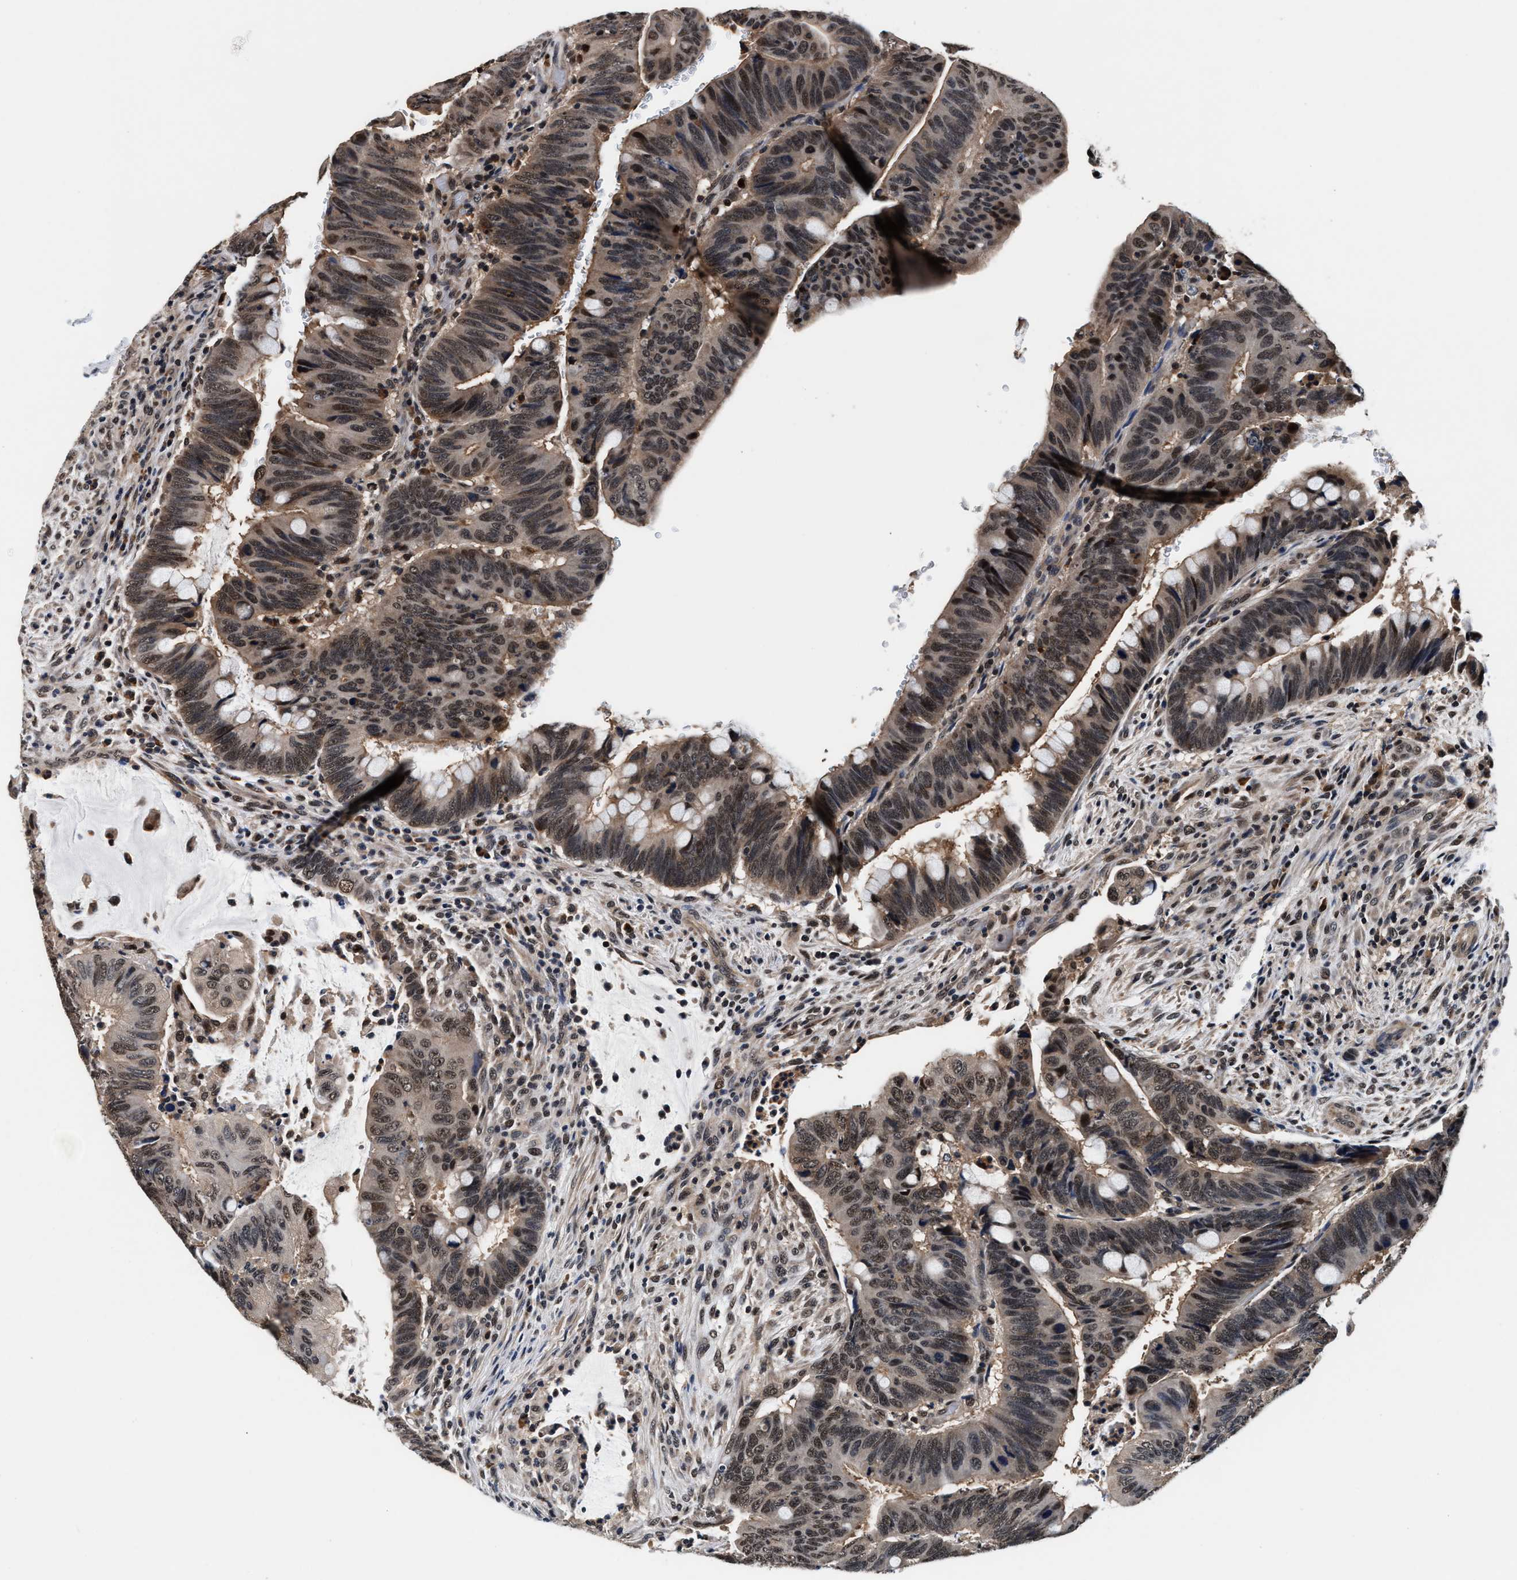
{"staining": {"intensity": "moderate", "quantity": ">75%", "location": "nuclear"}, "tissue": "colorectal cancer", "cell_type": "Tumor cells", "image_type": "cancer", "snomed": [{"axis": "morphology", "description": "Normal tissue, NOS"}, {"axis": "morphology", "description": "Adenocarcinoma, NOS"}, {"axis": "topography", "description": "Rectum"}, {"axis": "topography", "description": "Peripheral nerve tissue"}], "caption": "Immunohistochemistry (DAB) staining of human adenocarcinoma (colorectal) demonstrates moderate nuclear protein positivity in about >75% of tumor cells. Immunohistochemistry (ihc) stains the protein of interest in brown and the nuclei are stained blue.", "gene": "USP16", "patient": {"sex": "male", "age": 92}}